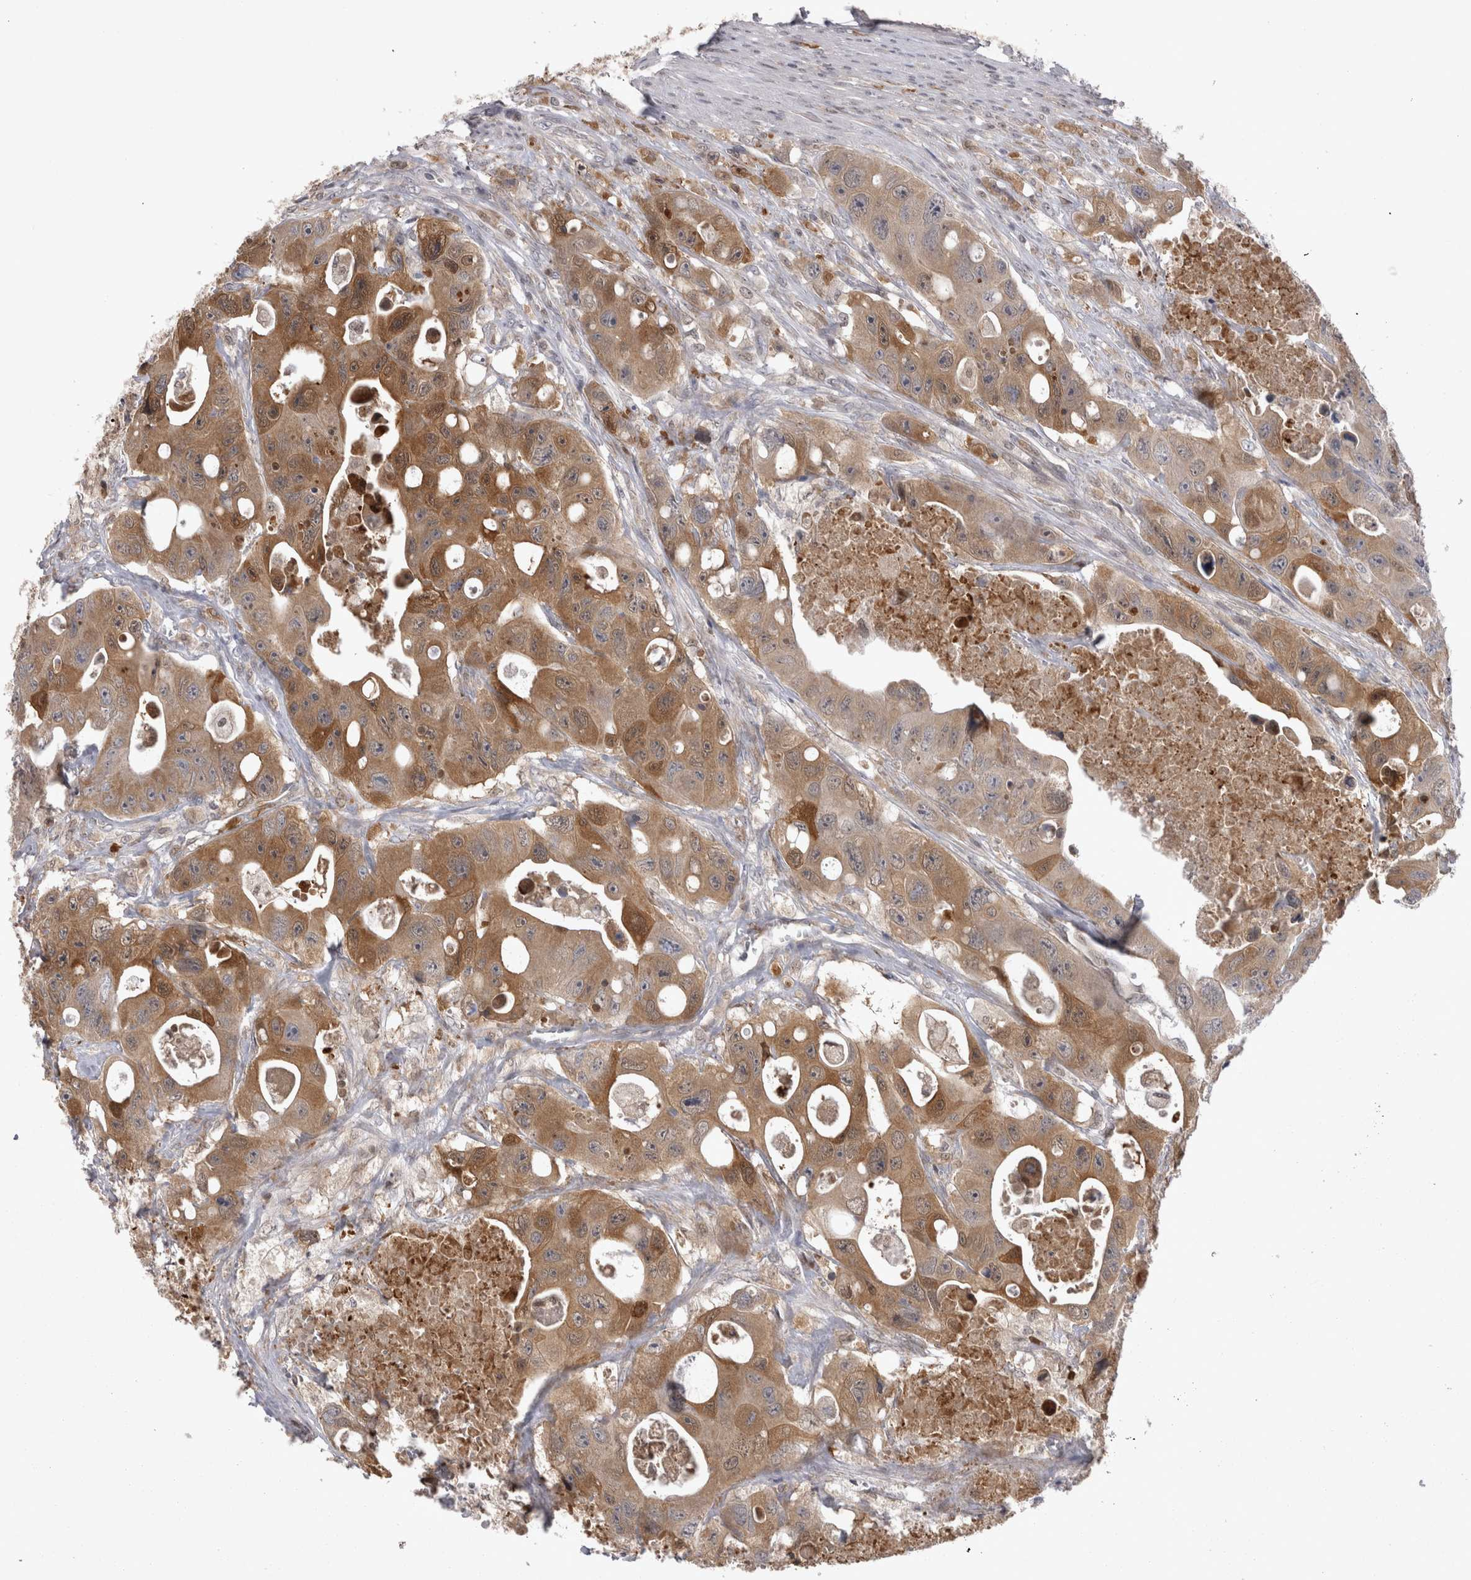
{"staining": {"intensity": "moderate", "quantity": ">75%", "location": "cytoplasmic/membranous,nuclear"}, "tissue": "colorectal cancer", "cell_type": "Tumor cells", "image_type": "cancer", "snomed": [{"axis": "morphology", "description": "Adenocarcinoma, NOS"}, {"axis": "topography", "description": "Colon"}], "caption": "An image of colorectal cancer (adenocarcinoma) stained for a protein exhibits moderate cytoplasmic/membranous and nuclear brown staining in tumor cells.", "gene": "CHIC2", "patient": {"sex": "female", "age": 46}}